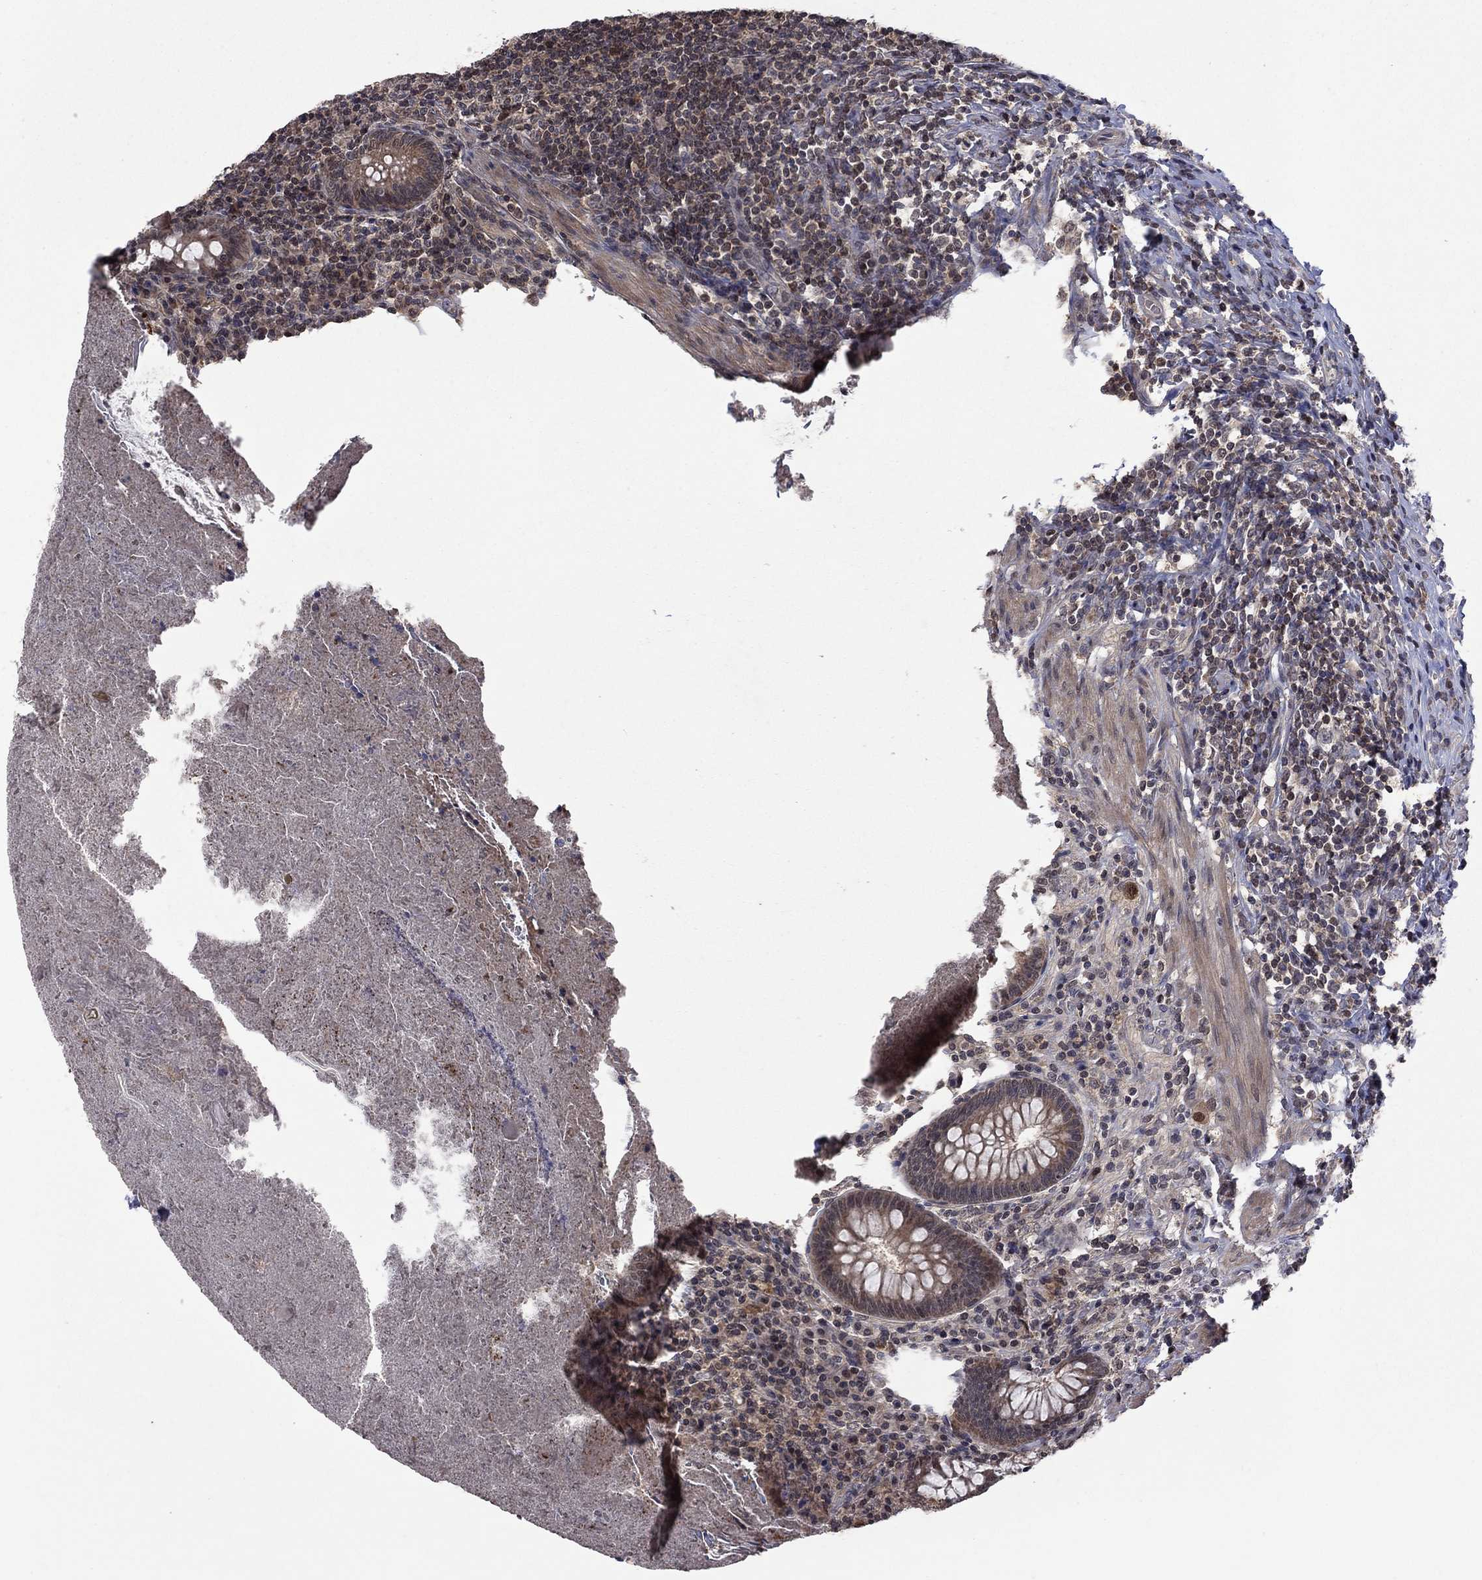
{"staining": {"intensity": "weak", "quantity": "25%-75%", "location": "cytoplasmic/membranous"}, "tissue": "appendix", "cell_type": "Glandular cells", "image_type": "normal", "snomed": [{"axis": "morphology", "description": "Normal tissue, NOS"}, {"axis": "topography", "description": "Appendix"}], "caption": "Protein expression analysis of unremarkable appendix shows weak cytoplasmic/membranous positivity in approximately 25%-75% of glandular cells.", "gene": "IAH1", "patient": {"sex": "male", "age": 47}}